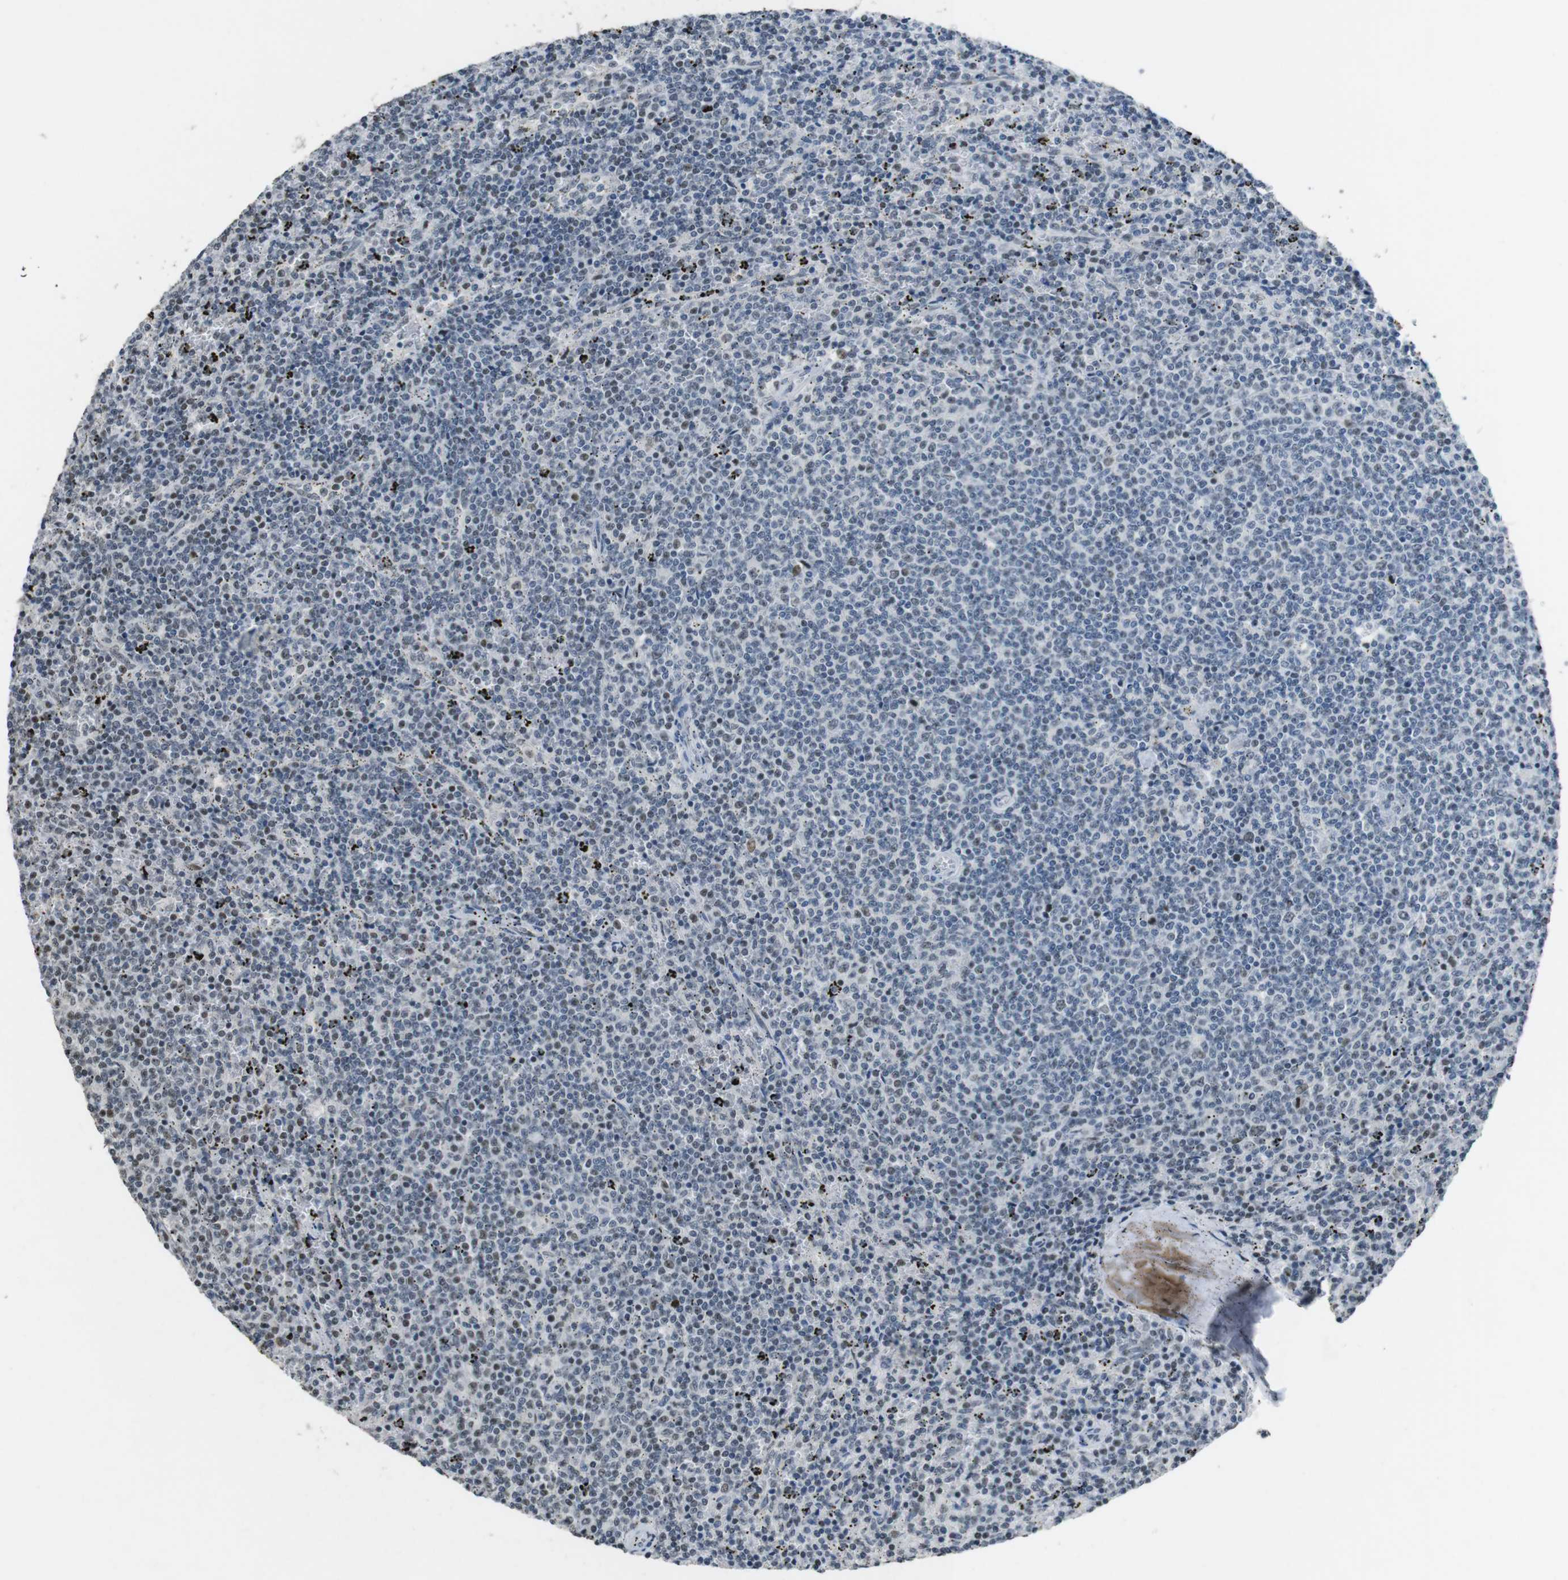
{"staining": {"intensity": "weak", "quantity": "<25%", "location": "nuclear"}, "tissue": "lymphoma", "cell_type": "Tumor cells", "image_type": "cancer", "snomed": [{"axis": "morphology", "description": "Malignant lymphoma, non-Hodgkin's type, Low grade"}, {"axis": "topography", "description": "Spleen"}], "caption": "There is no significant expression in tumor cells of lymphoma.", "gene": "CSNK2B", "patient": {"sex": "female", "age": 50}}